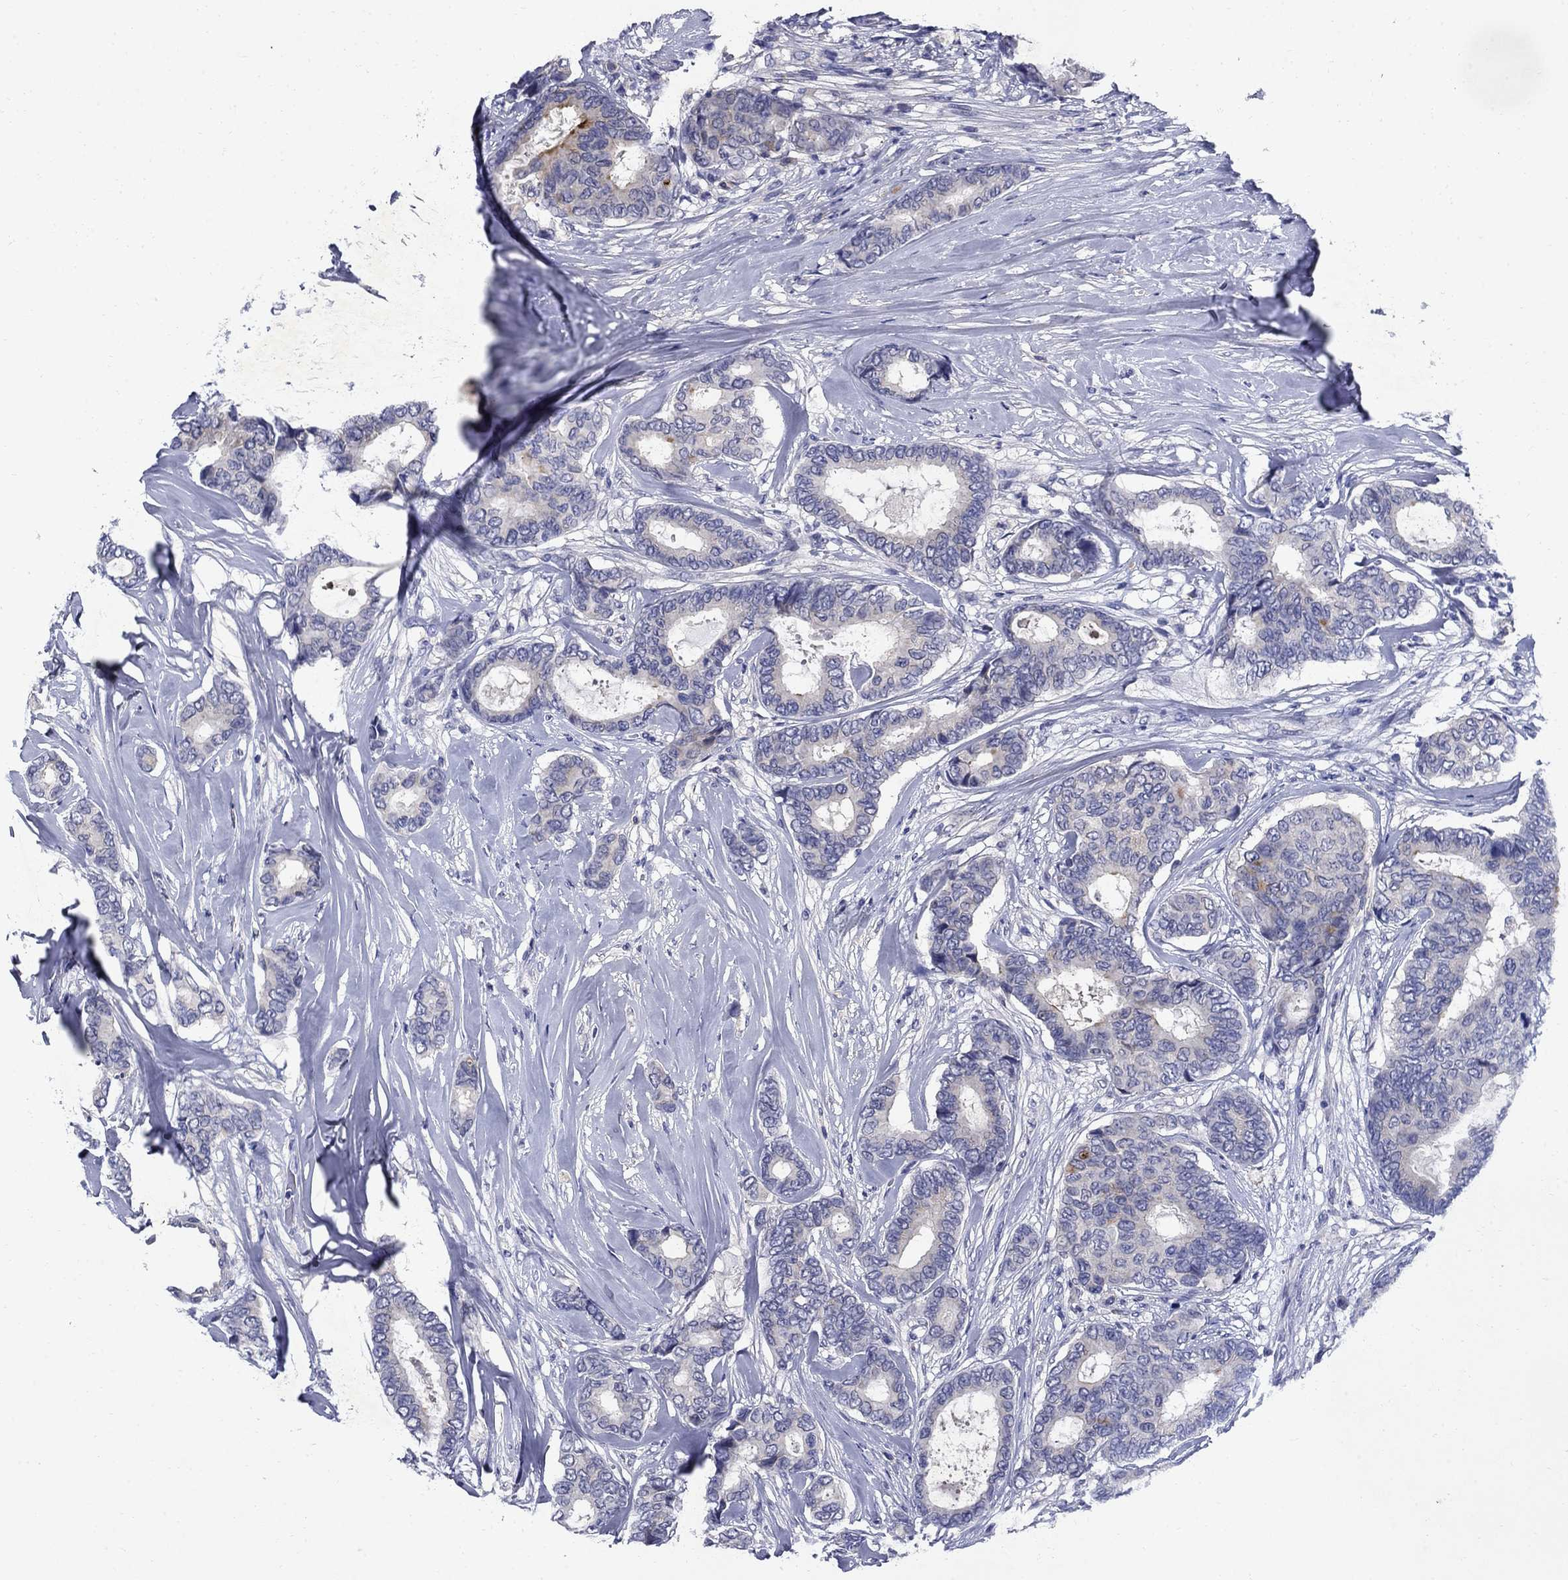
{"staining": {"intensity": "moderate", "quantity": "<25%", "location": "cytoplasmic/membranous"}, "tissue": "breast cancer", "cell_type": "Tumor cells", "image_type": "cancer", "snomed": [{"axis": "morphology", "description": "Duct carcinoma"}, {"axis": "topography", "description": "Breast"}], "caption": "About <25% of tumor cells in human invasive ductal carcinoma (breast) demonstrate moderate cytoplasmic/membranous protein positivity as visualized by brown immunohistochemical staining.", "gene": "STAB2", "patient": {"sex": "female", "age": 75}}